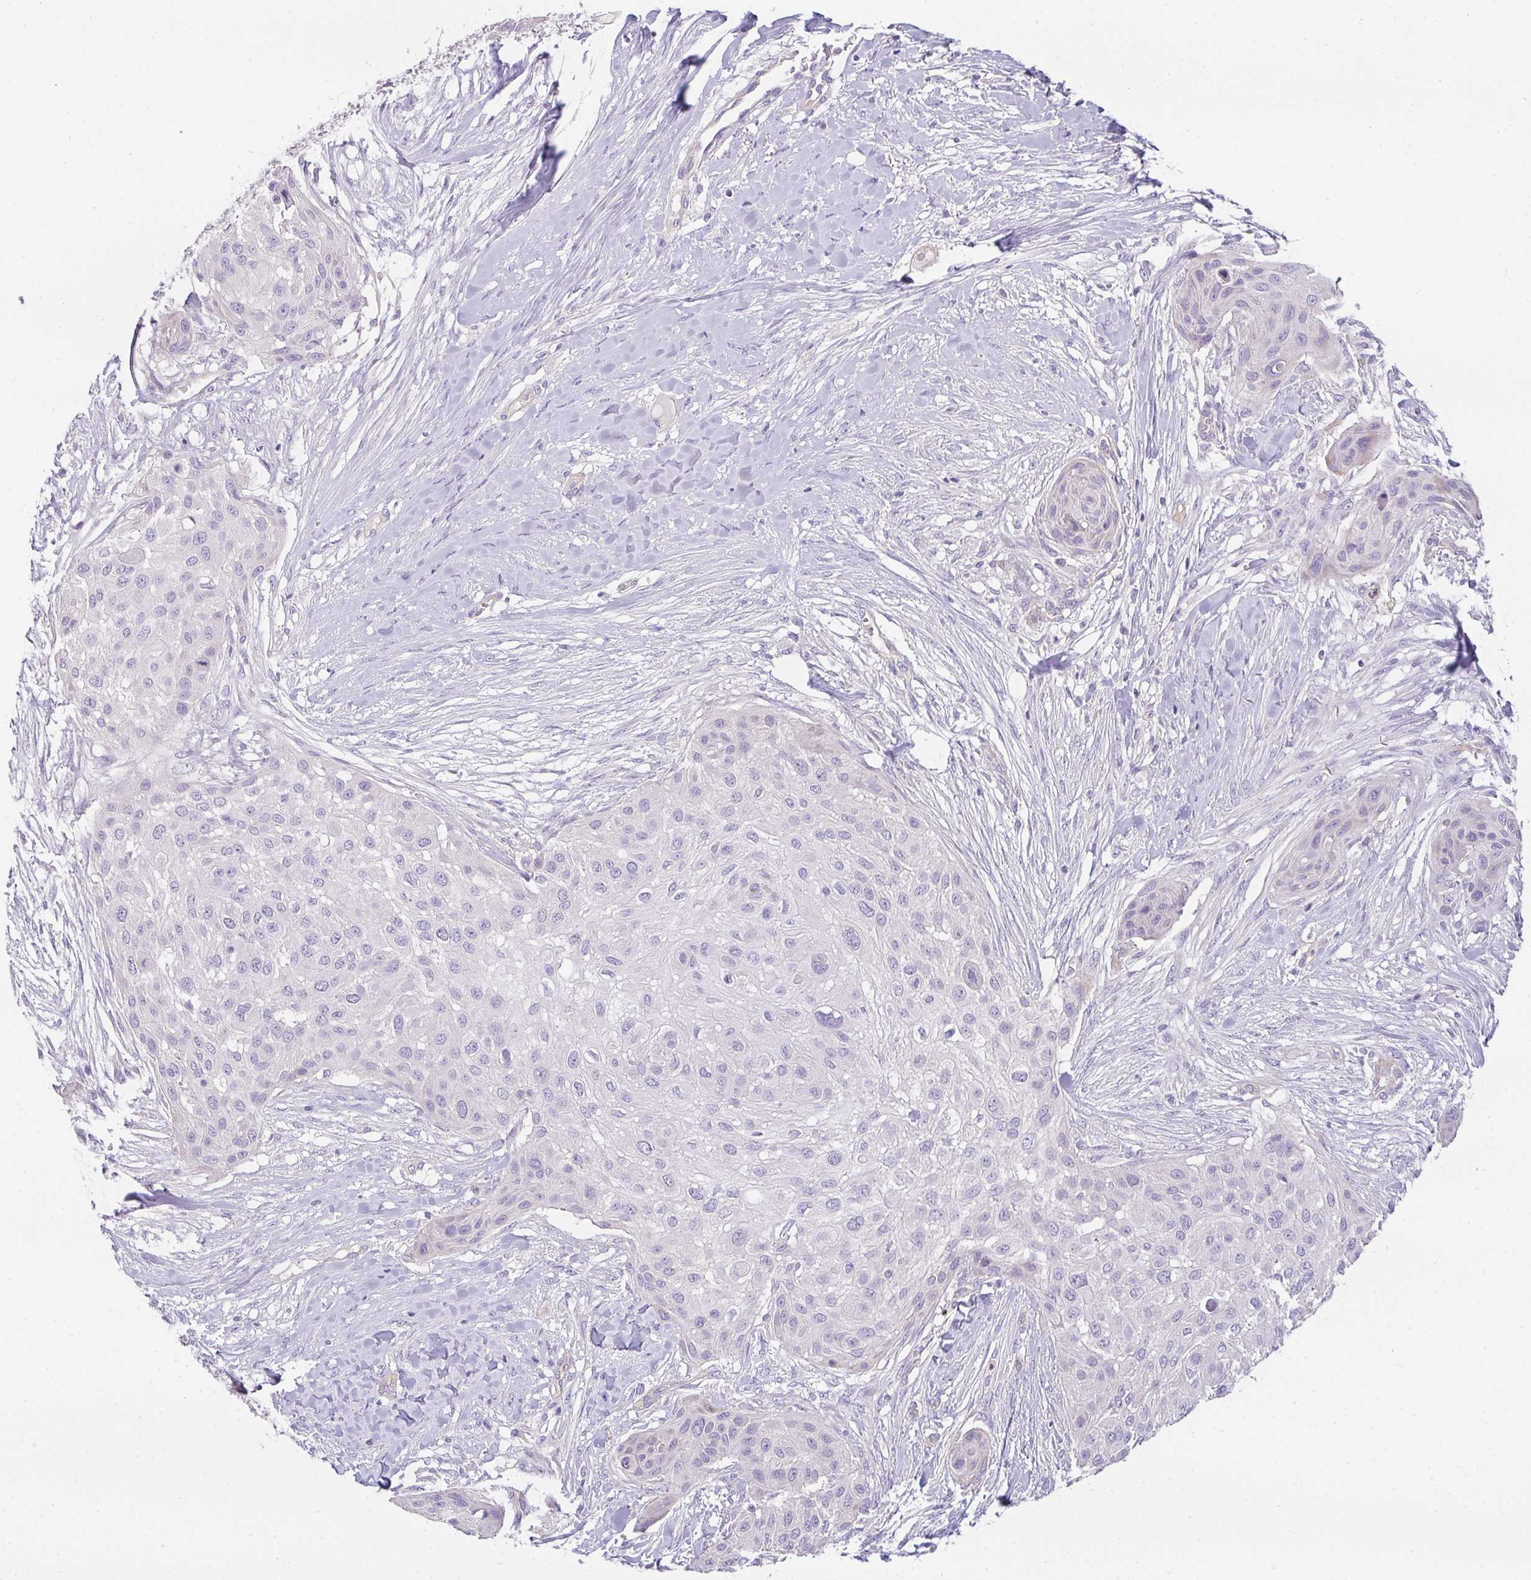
{"staining": {"intensity": "negative", "quantity": "none", "location": "none"}, "tissue": "skin cancer", "cell_type": "Tumor cells", "image_type": "cancer", "snomed": [{"axis": "morphology", "description": "Squamous cell carcinoma, NOS"}, {"axis": "topography", "description": "Skin"}], "caption": "A histopathology image of human squamous cell carcinoma (skin) is negative for staining in tumor cells.", "gene": "FILIP1", "patient": {"sex": "female", "age": 87}}